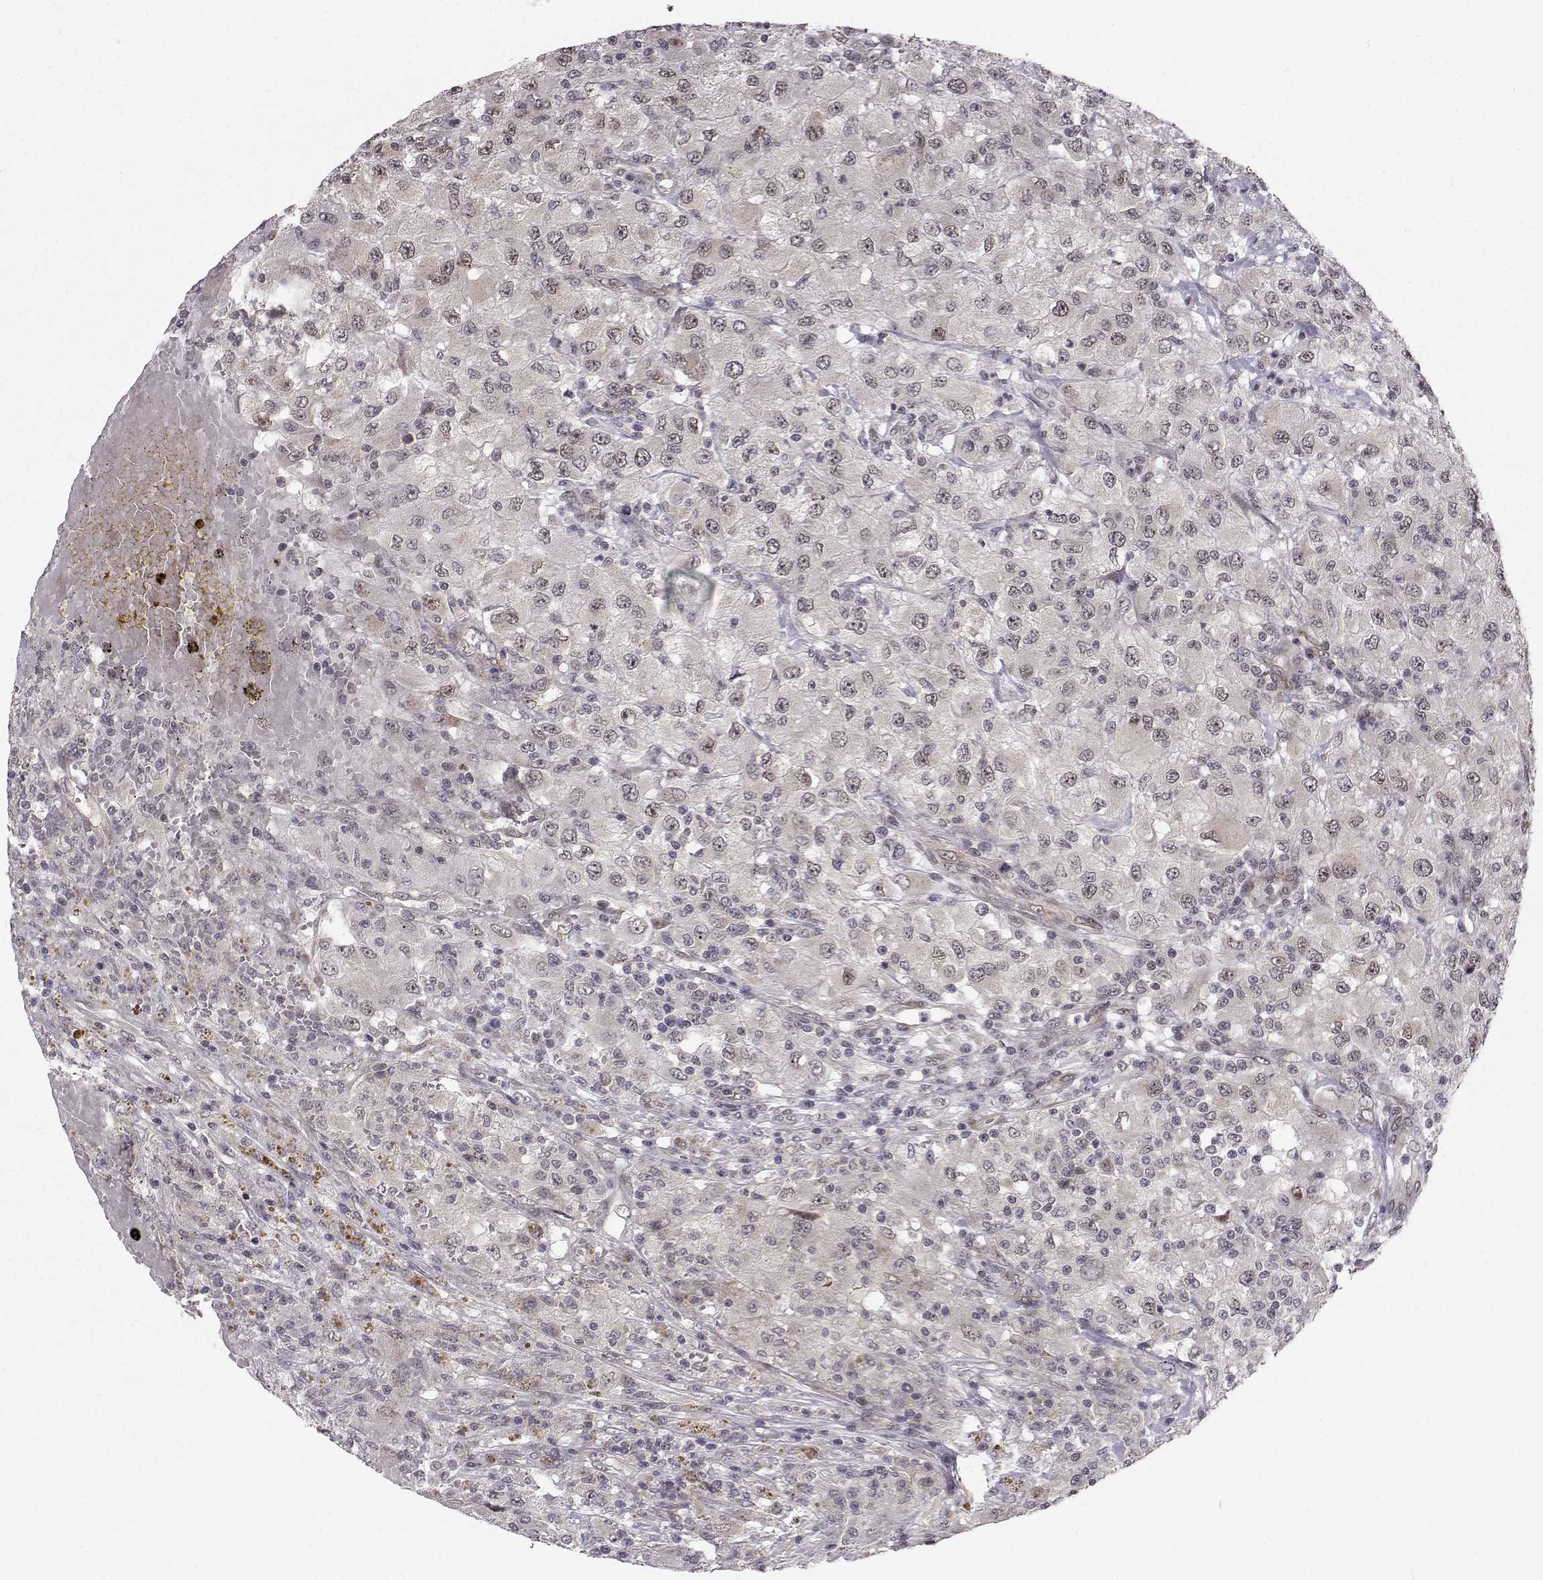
{"staining": {"intensity": "negative", "quantity": "none", "location": "none"}, "tissue": "renal cancer", "cell_type": "Tumor cells", "image_type": "cancer", "snomed": [{"axis": "morphology", "description": "Adenocarcinoma, NOS"}, {"axis": "topography", "description": "Kidney"}], "caption": "The photomicrograph shows no significant positivity in tumor cells of renal cancer.", "gene": "PKN2", "patient": {"sex": "female", "age": 67}}